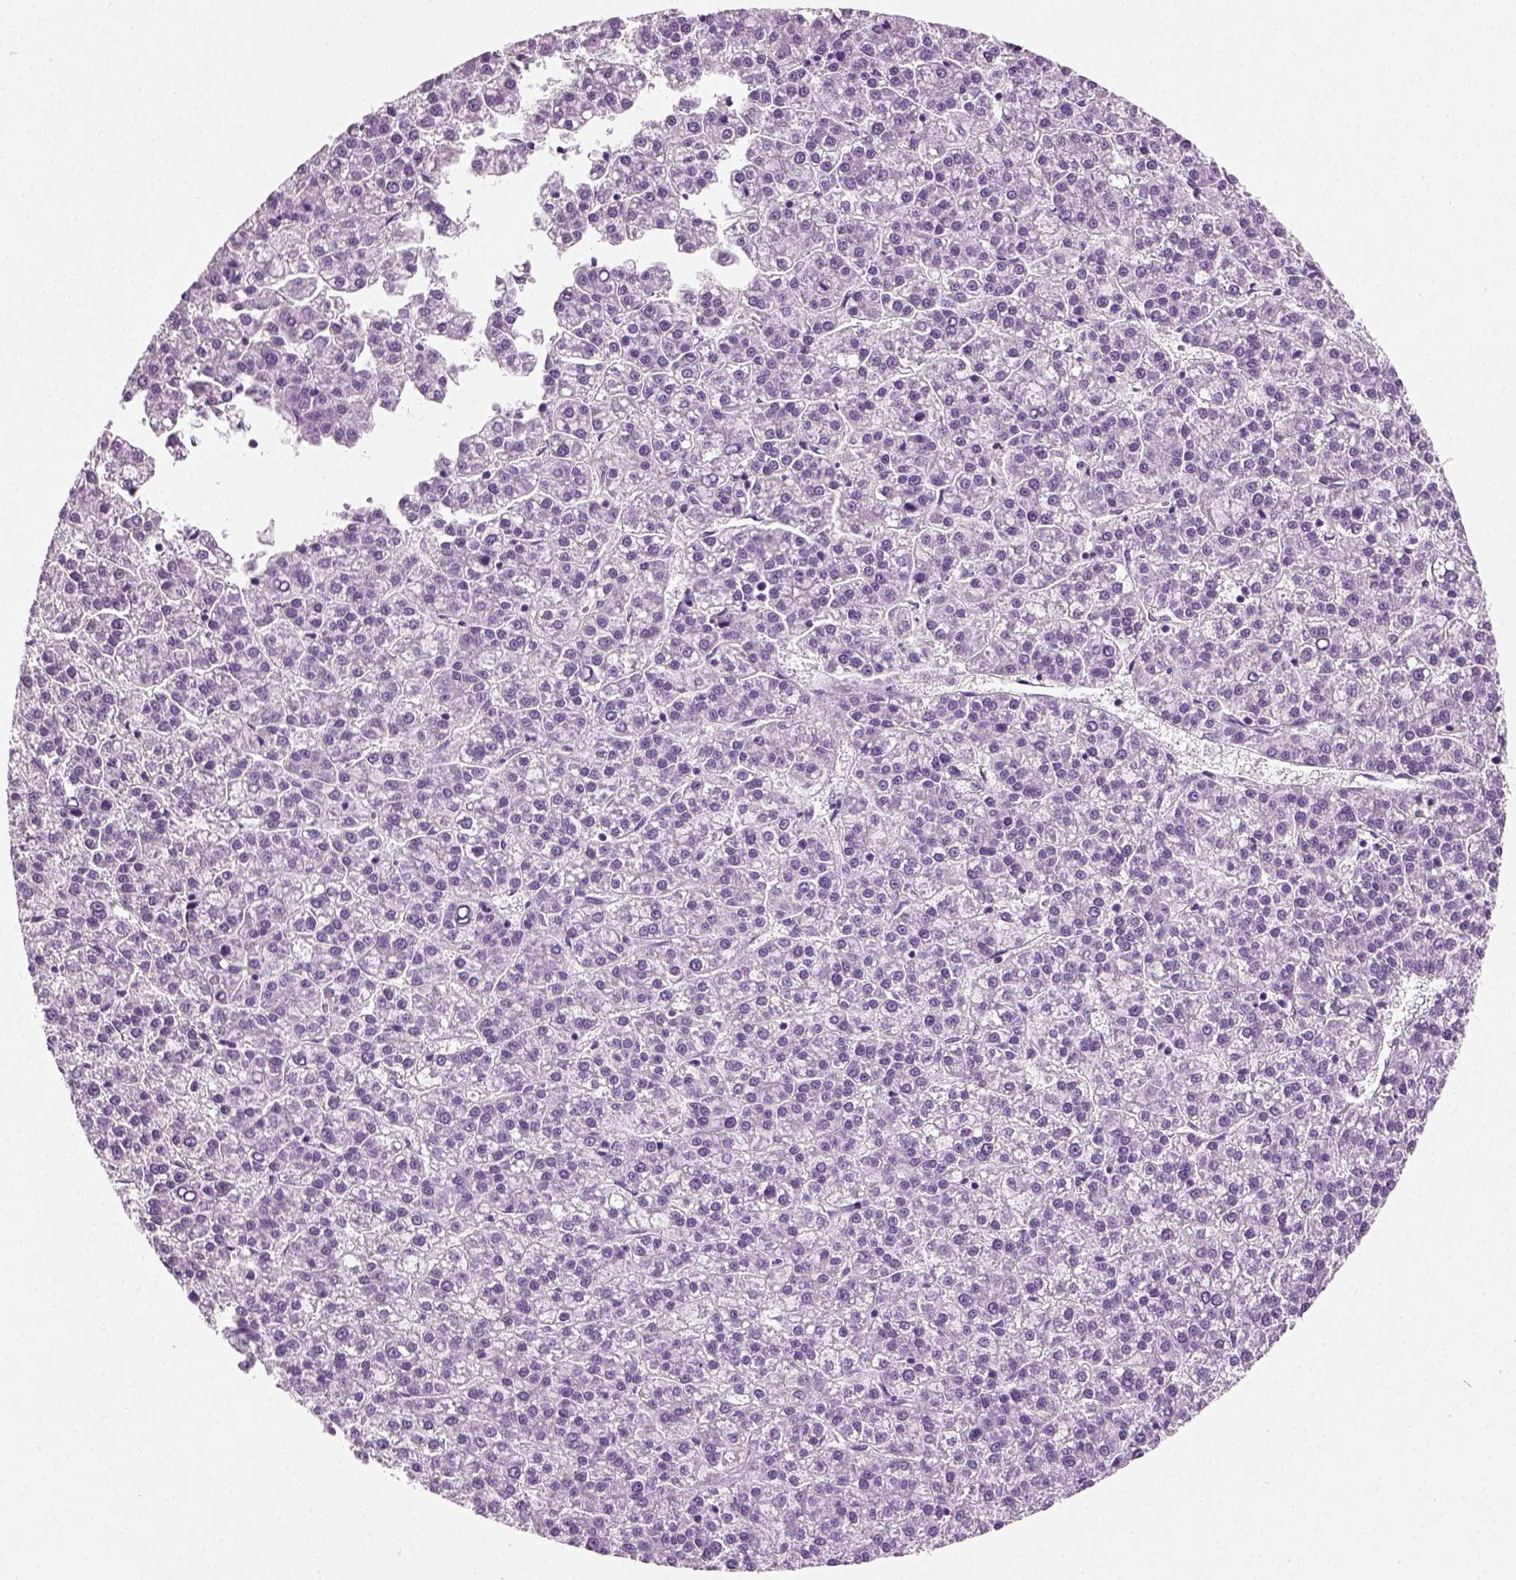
{"staining": {"intensity": "negative", "quantity": "none", "location": "none"}, "tissue": "liver cancer", "cell_type": "Tumor cells", "image_type": "cancer", "snomed": [{"axis": "morphology", "description": "Carcinoma, Hepatocellular, NOS"}, {"axis": "topography", "description": "Liver"}], "caption": "DAB (3,3'-diaminobenzidine) immunohistochemical staining of human liver cancer (hepatocellular carcinoma) reveals no significant positivity in tumor cells.", "gene": "SPATA31E1", "patient": {"sex": "female", "age": 58}}